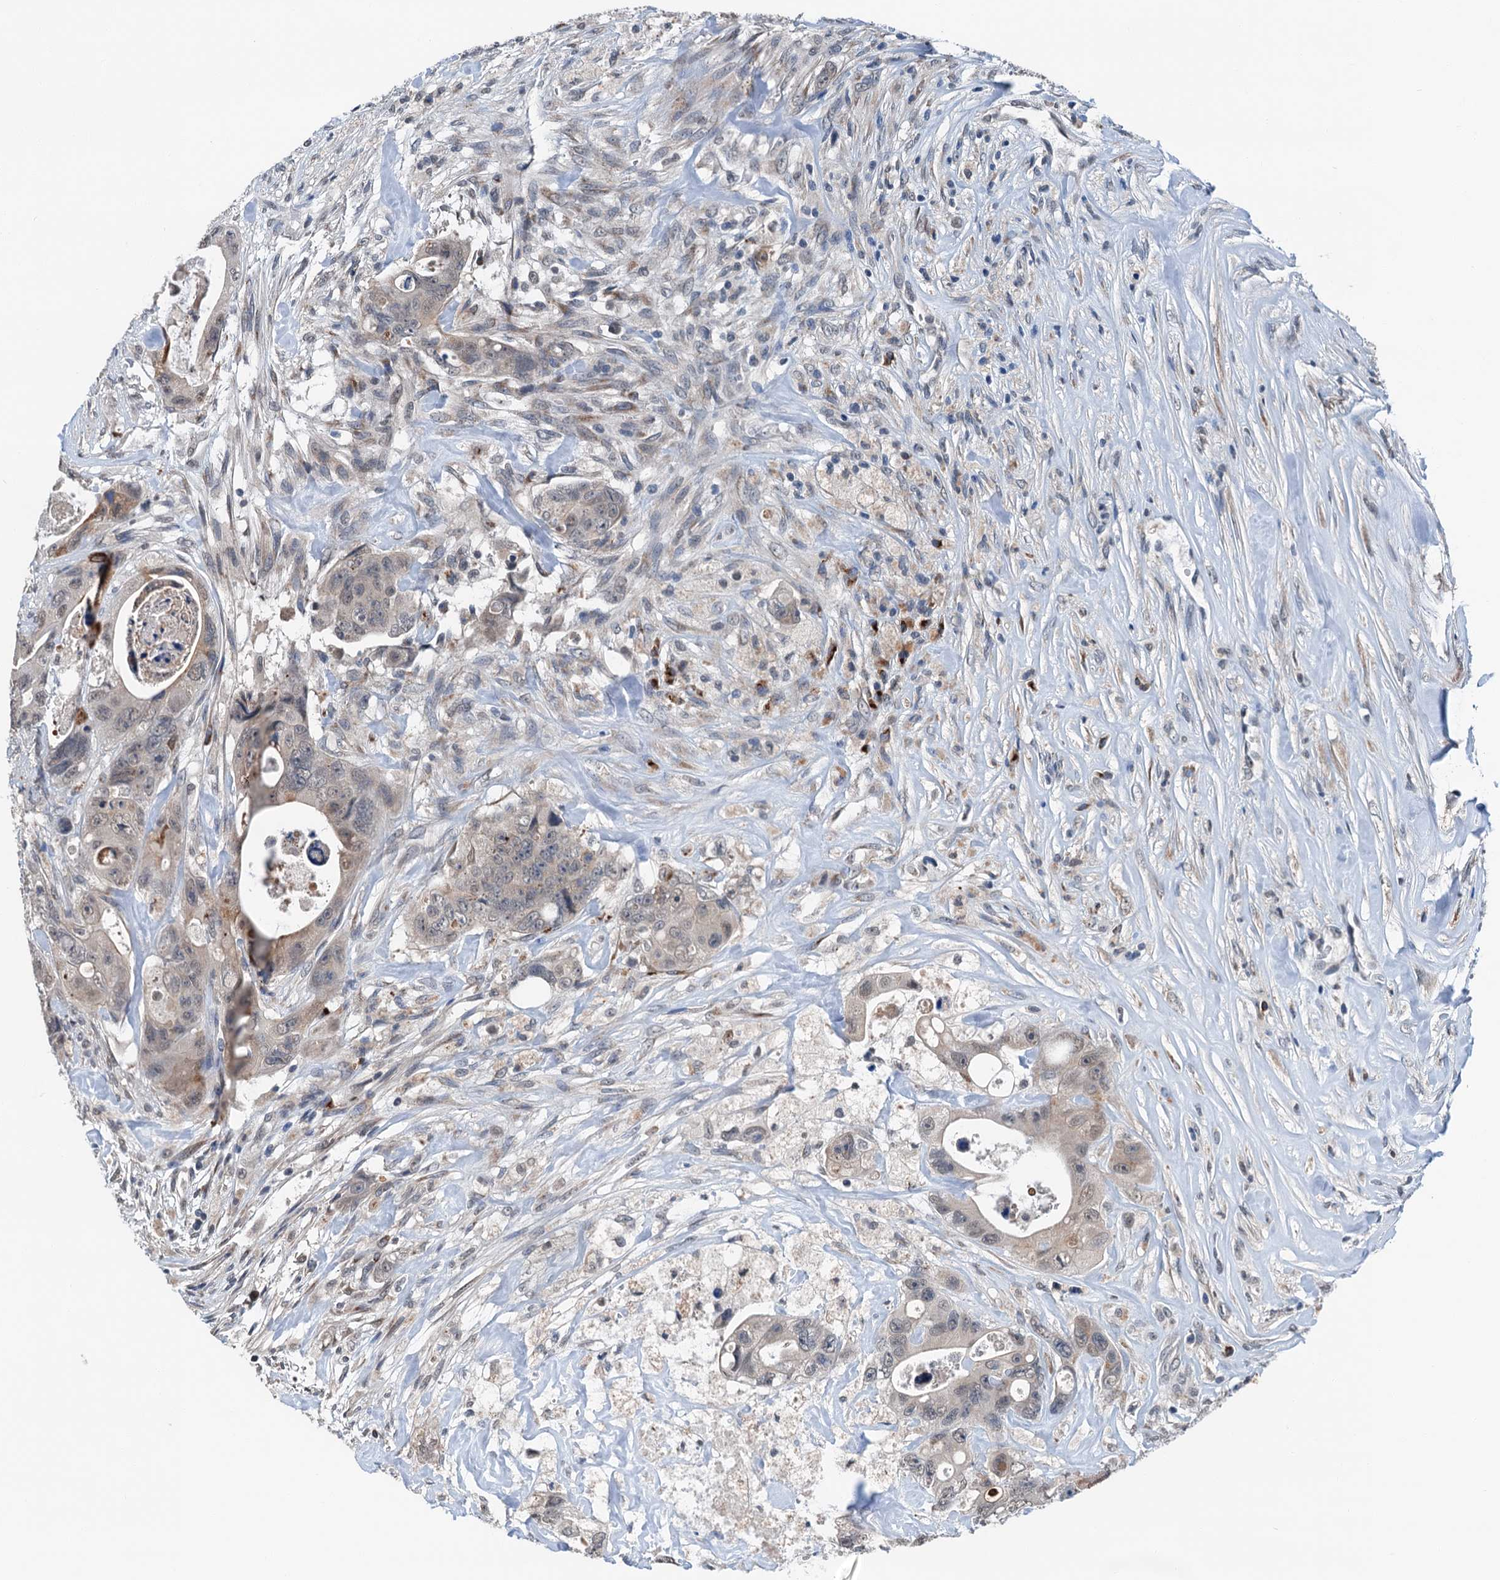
{"staining": {"intensity": "weak", "quantity": "<25%", "location": "cytoplasmic/membranous"}, "tissue": "colorectal cancer", "cell_type": "Tumor cells", "image_type": "cancer", "snomed": [{"axis": "morphology", "description": "Adenocarcinoma, NOS"}, {"axis": "topography", "description": "Colon"}], "caption": "There is no significant expression in tumor cells of colorectal adenocarcinoma.", "gene": "SHLD1", "patient": {"sex": "female", "age": 46}}